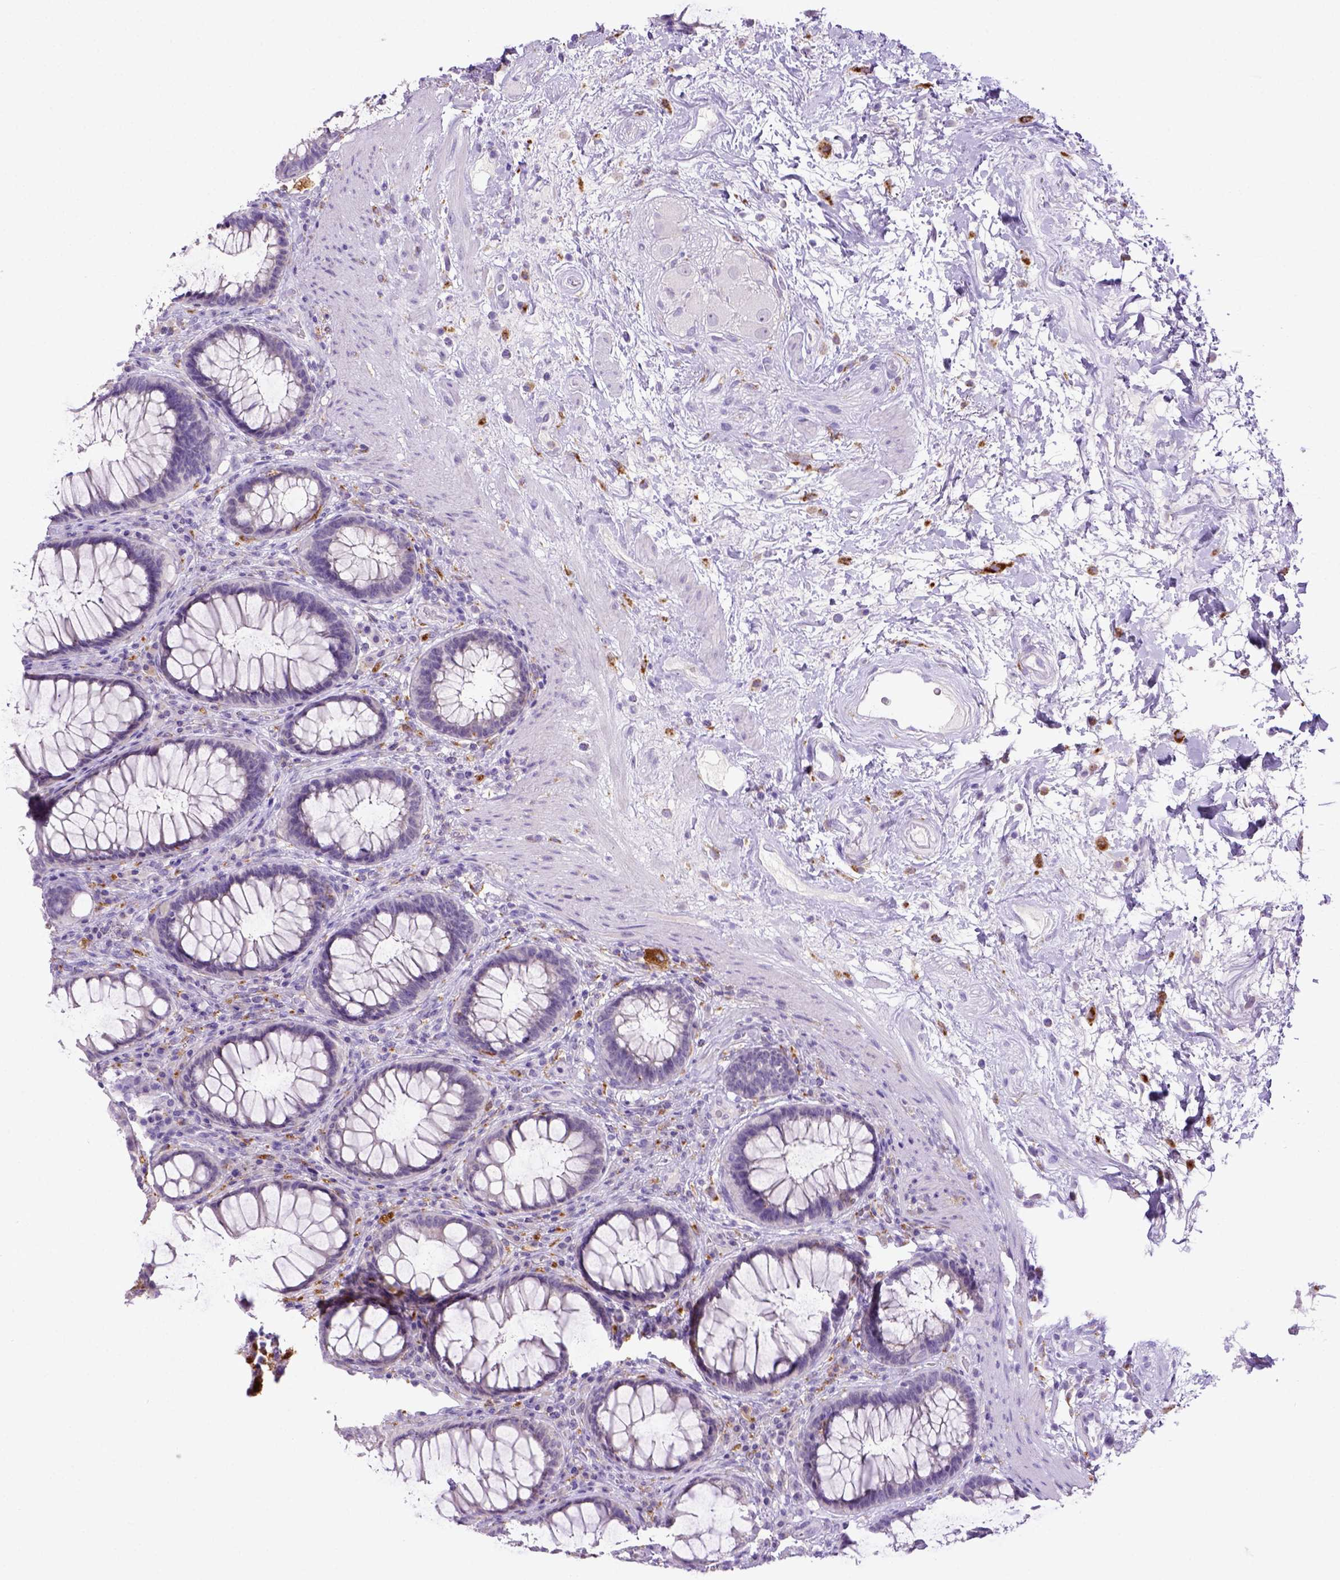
{"staining": {"intensity": "negative", "quantity": "none", "location": "none"}, "tissue": "rectum", "cell_type": "Glandular cells", "image_type": "normal", "snomed": [{"axis": "morphology", "description": "Normal tissue, NOS"}, {"axis": "topography", "description": "Rectum"}], "caption": "High magnification brightfield microscopy of unremarkable rectum stained with DAB (brown) and counterstained with hematoxylin (blue): glandular cells show no significant expression.", "gene": "CD68", "patient": {"sex": "male", "age": 72}}